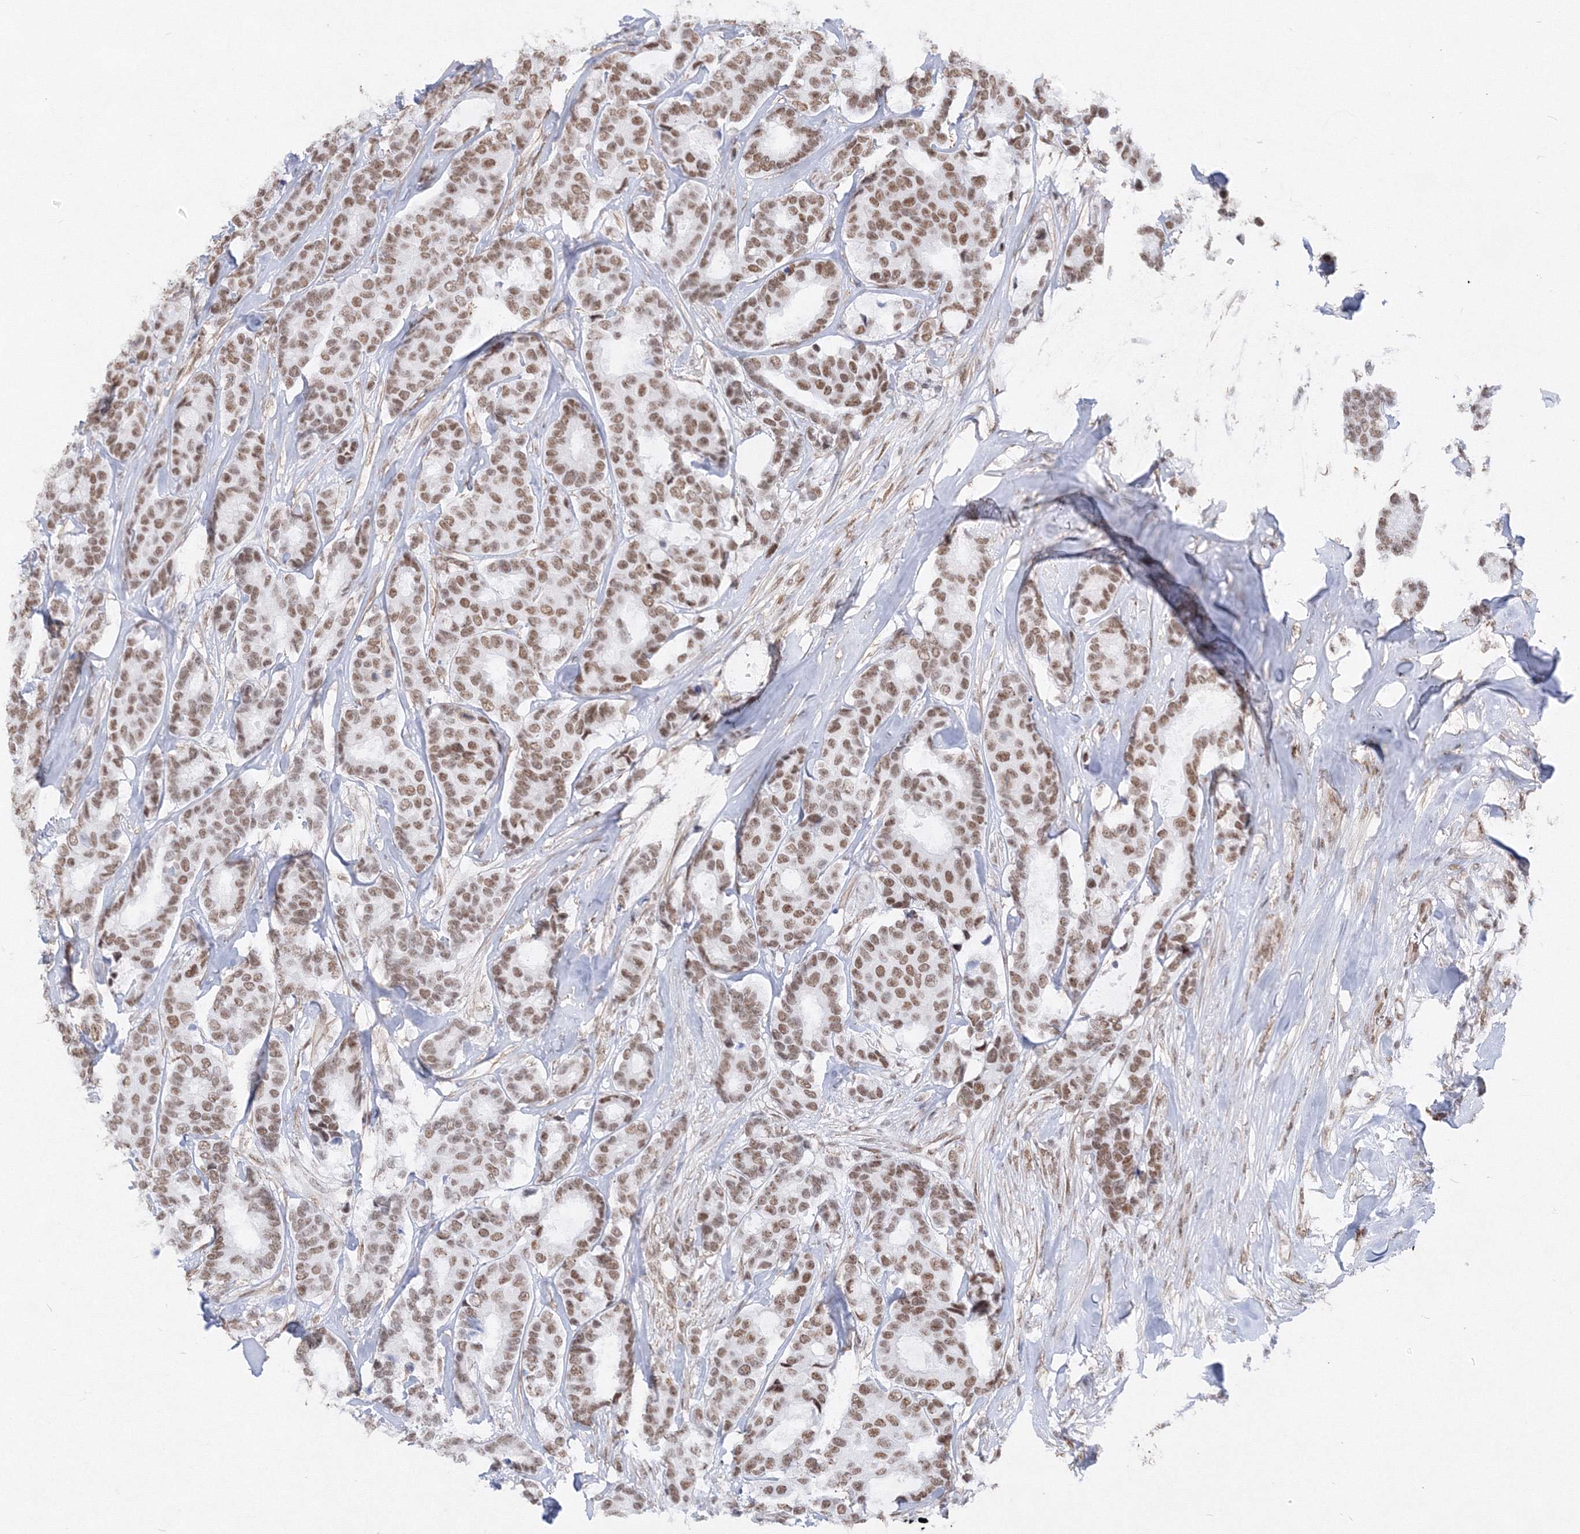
{"staining": {"intensity": "moderate", "quantity": ">75%", "location": "nuclear"}, "tissue": "breast cancer", "cell_type": "Tumor cells", "image_type": "cancer", "snomed": [{"axis": "morphology", "description": "Duct carcinoma"}, {"axis": "topography", "description": "Breast"}], "caption": "Human infiltrating ductal carcinoma (breast) stained with a protein marker shows moderate staining in tumor cells.", "gene": "ZNF638", "patient": {"sex": "female", "age": 87}}